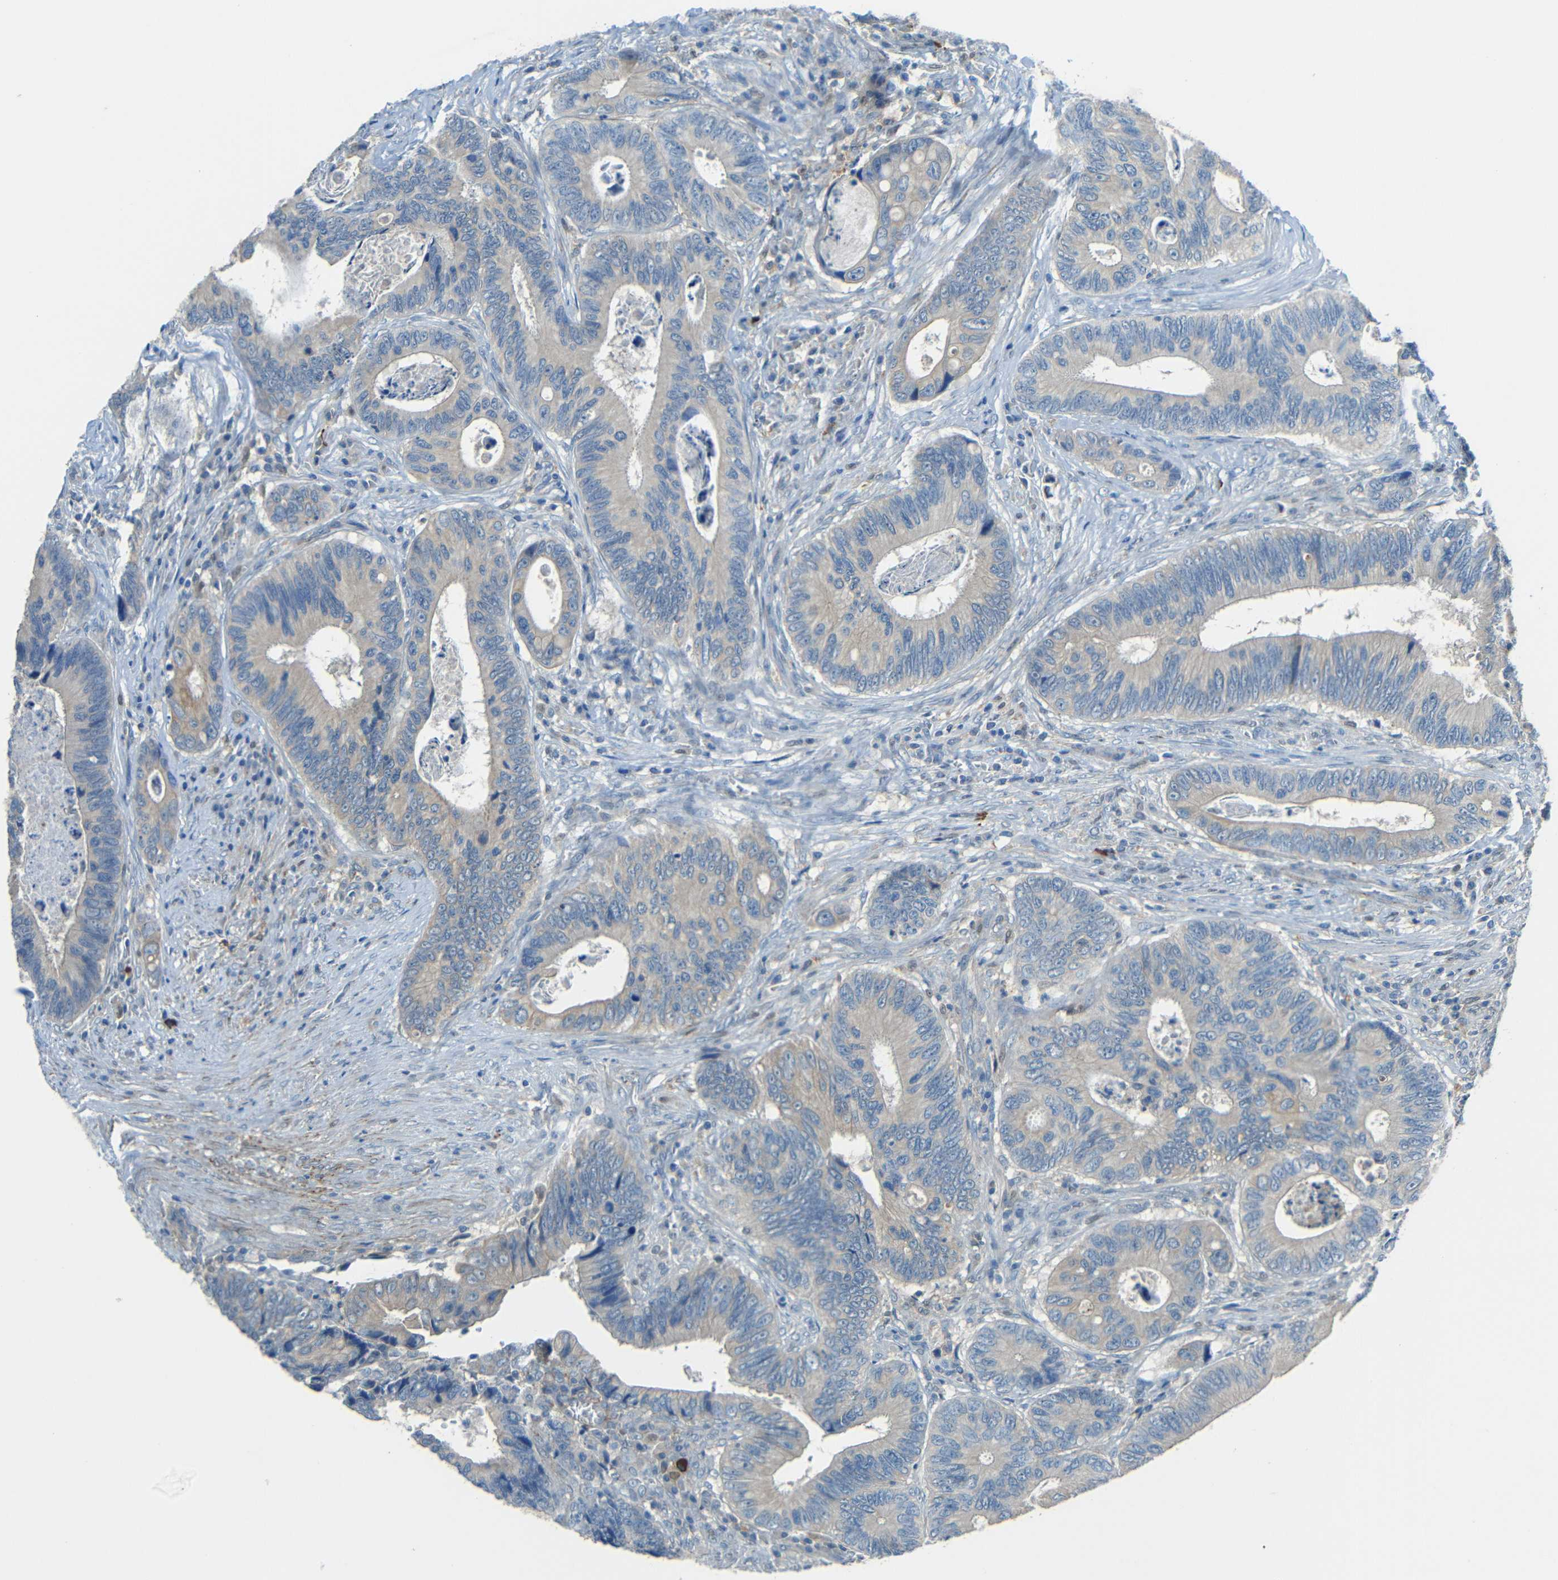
{"staining": {"intensity": "weak", "quantity": "<25%", "location": "cytoplasmic/membranous"}, "tissue": "colorectal cancer", "cell_type": "Tumor cells", "image_type": "cancer", "snomed": [{"axis": "morphology", "description": "Inflammation, NOS"}, {"axis": "morphology", "description": "Adenocarcinoma, NOS"}, {"axis": "topography", "description": "Colon"}], "caption": "IHC of adenocarcinoma (colorectal) displays no expression in tumor cells.", "gene": "CYP26B1", "patient": {"sex": "male", "age": 72}}